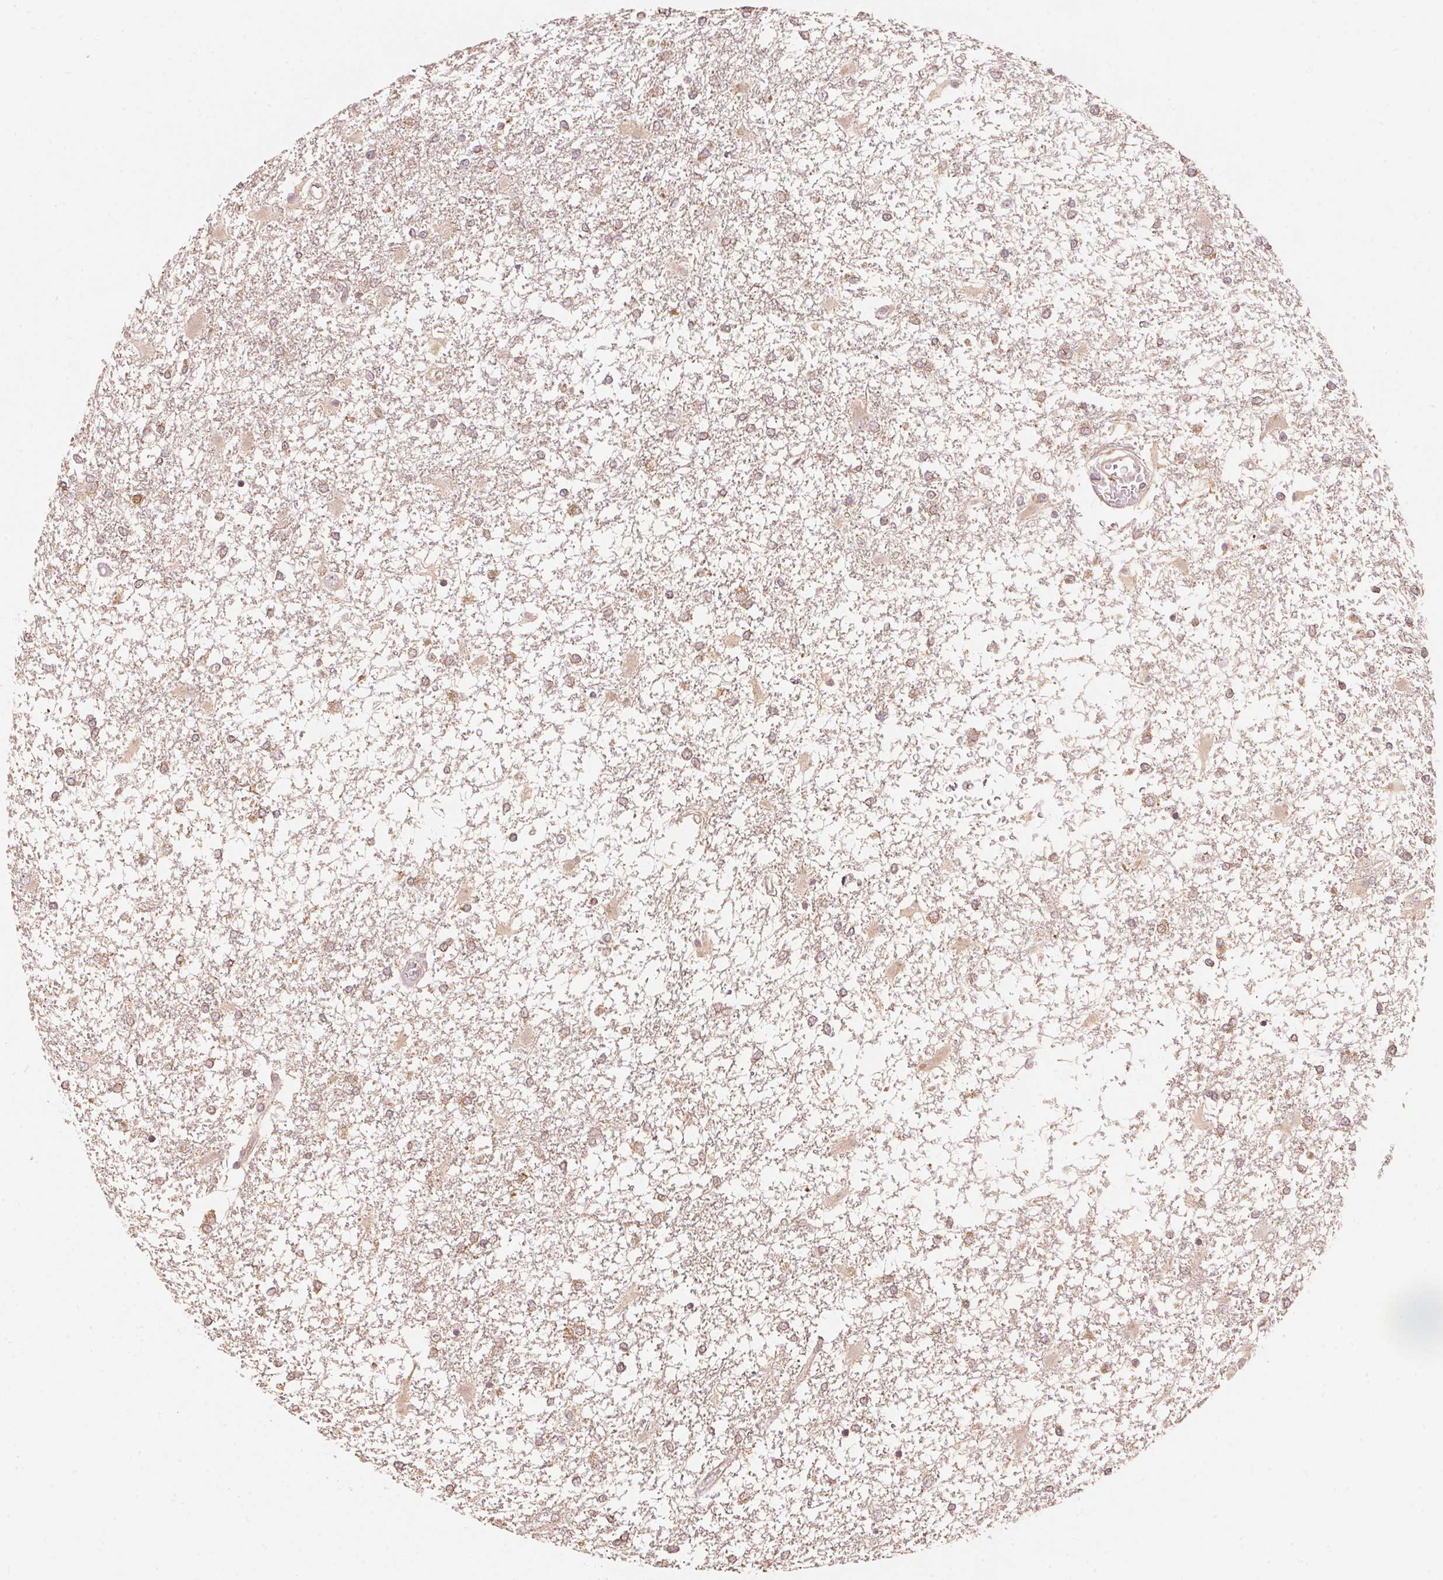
{"staining": {"intensity": "weak", "quantity": "25%-75%", "location": "cytoplasmic/membranous"}, "tissue": "glioma", "cell_type": "Tumor cells", "image_type": "cancer", "snomed": [{"axis": "morphology", "description": "Glioma, malignant, High grade"}, {"axis": "topography", "description": "Cerebral cortex"}], "caption": "Brown immunohistochemical staining in human glioma exhibits weak cytoplasmic/membranous expression in approximately 25%-75% of tumor cells. The staining was performed using DAB, with brown indicating positive protein expression. Nuclei are stained blue with hematoxylin.", "gene": "C2orf73", "patient": {"sex": "male", "age": 79}}